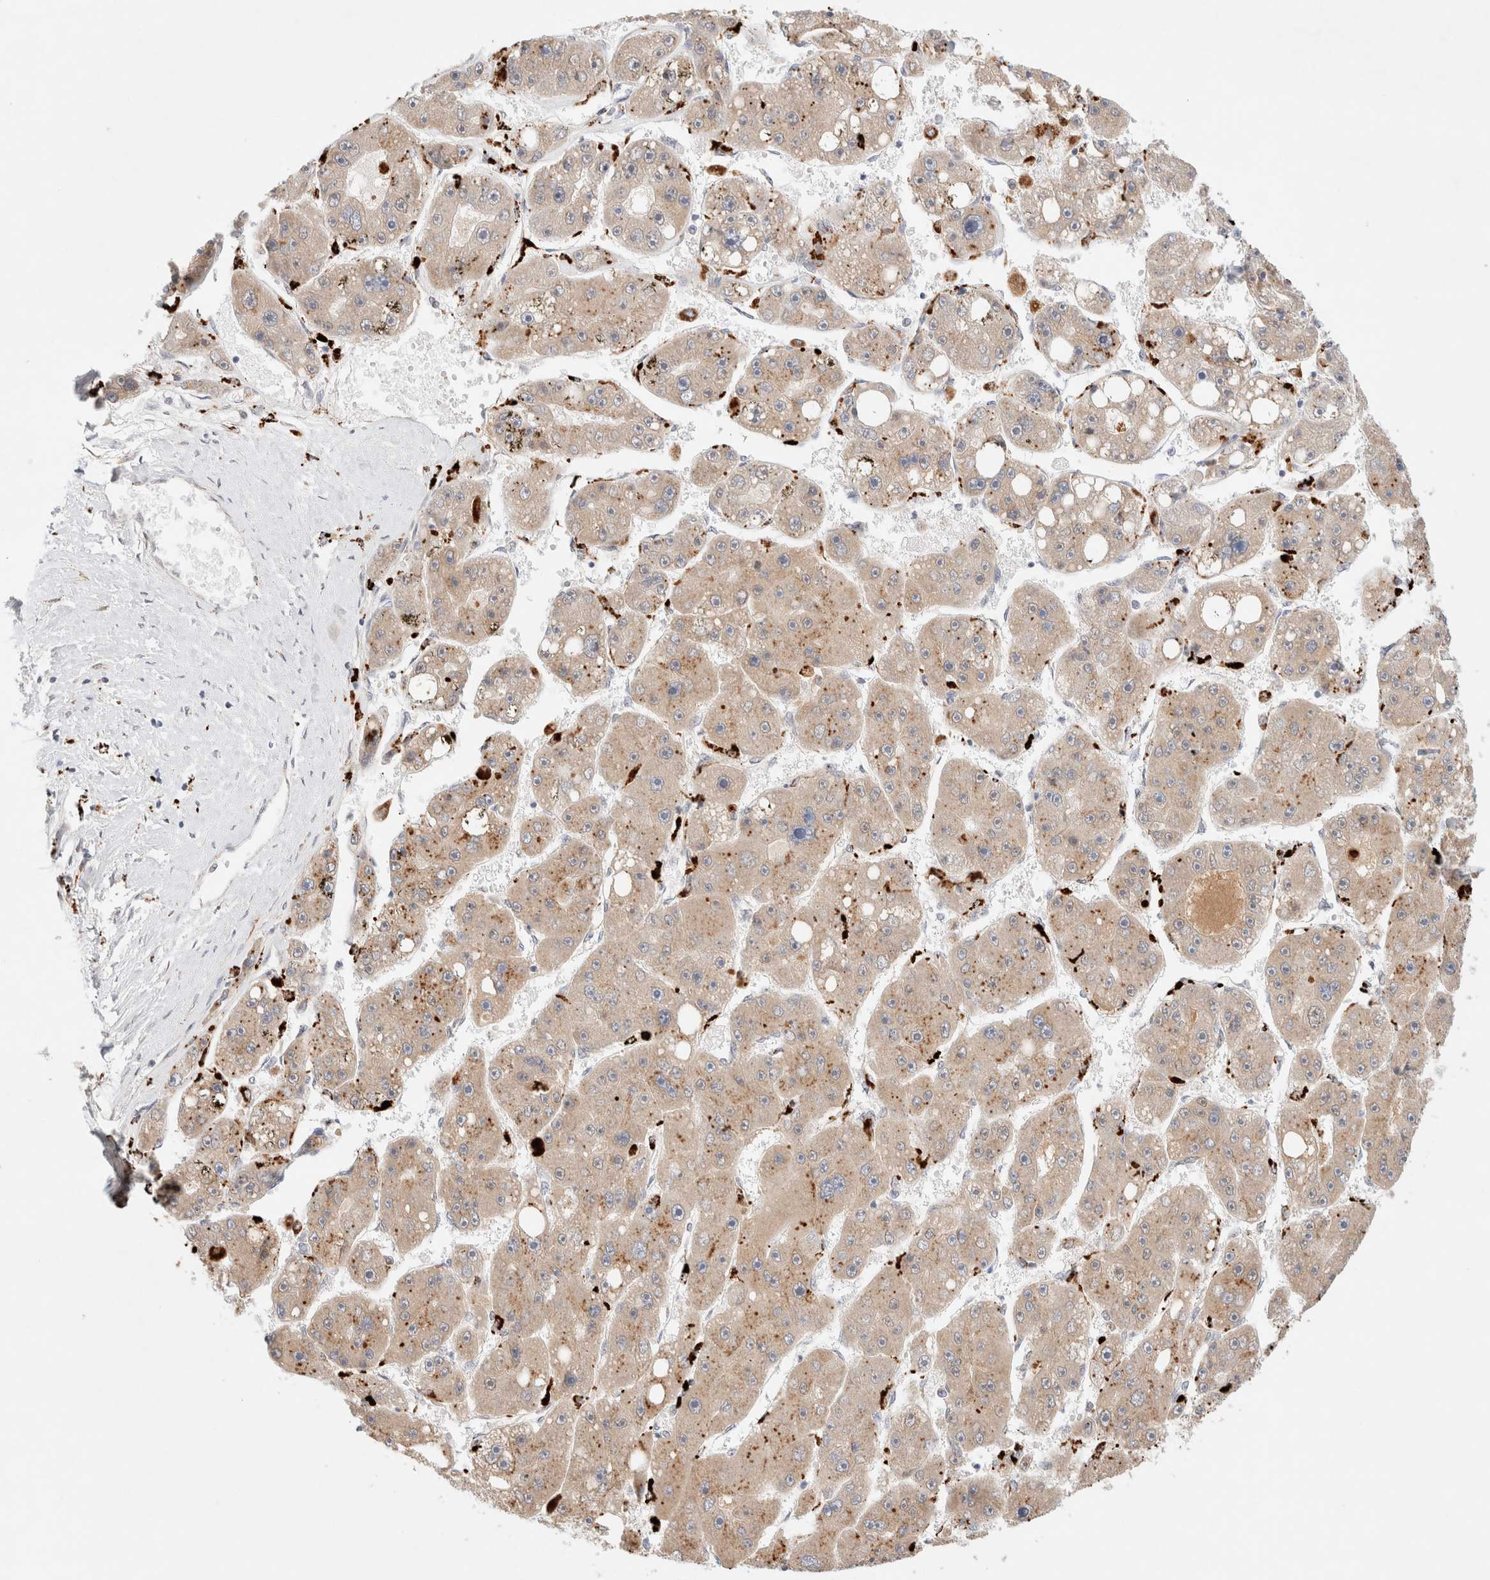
{"staining": {"intensity": "moderate", "quantity": ">75%", "location": "cytoplasmic/membranous"}, "tissue": "liver cancer", "cell_type": "Tumor cells", "image_type": "cancer", "snomed": [{"axis": "morphology", "description": "Carcinoma, Hepatocellular, NOS"}, {"axis": "topography", "description": "Liver"}], "caption": "Tumor cells exhibit moderate cytoplasmic/membranous positivity in approximately >75% of cells in liver hepatocellular carcinoma.", "gene": "RRP15", "patient": {"sex": "female", "age": 61}}